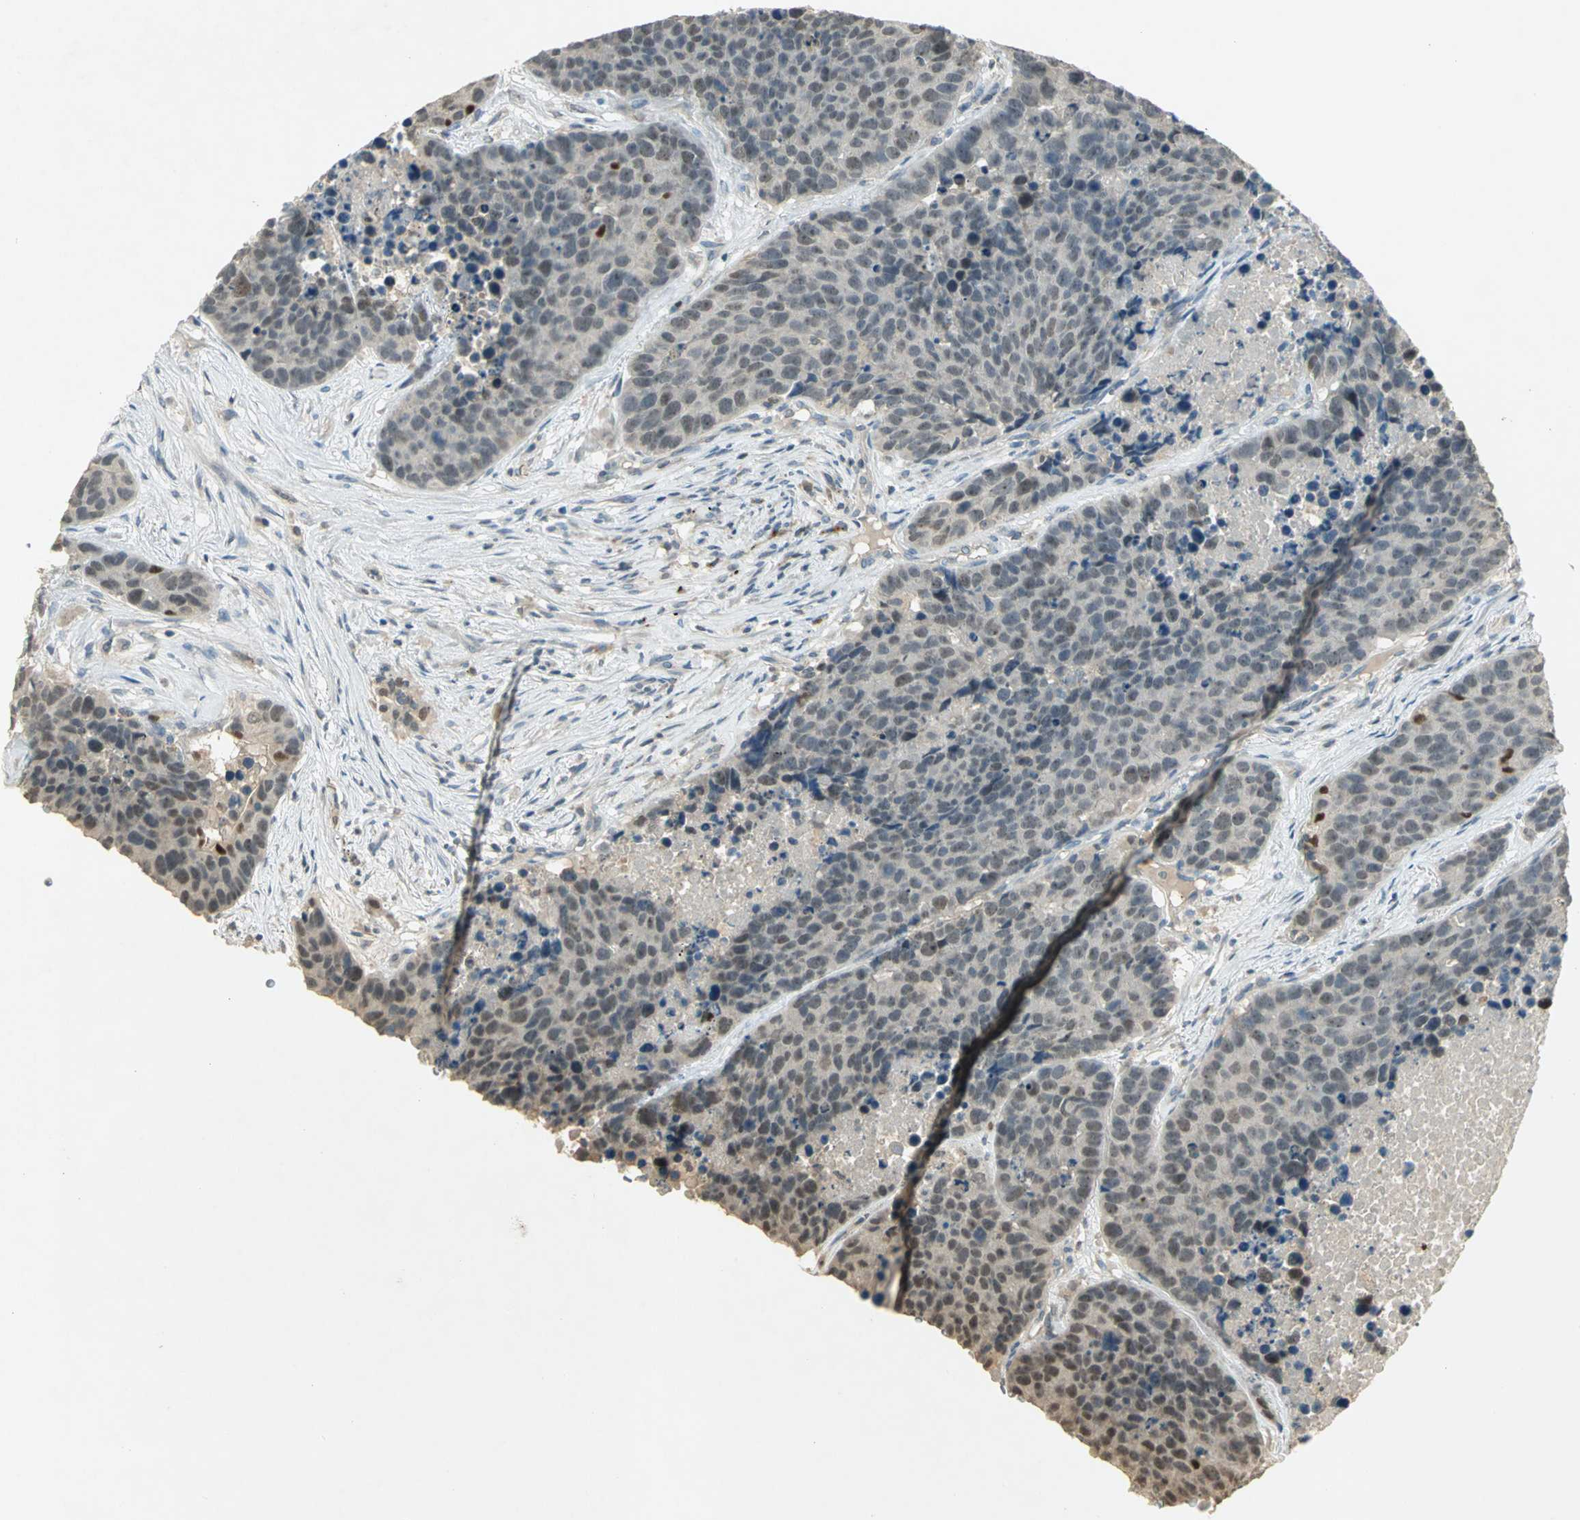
{"staining": {"intensity": "moderate", "quantity": "25%-75%", "location": "cytoplasmic/membranous,nuclear"}, "tissue": "carcinoid", "cell_type": "Tumor cells", "image_type": "cancer", "snomed": [{"axis": "morphology", "description": "Carcinoid, malignant, NOS"}, {"axis": "topography", "description": "Lung"}], "caption": "A micrograph showing moderate cytoplasmic/membranous and nuclear staining in about 25%-75% of tumor cells in carcinoid (malignant), as visualized by brown immunohistochemical staining.", "gene": "BIRC2", "patient": {"sex": "male", "age": 60}}